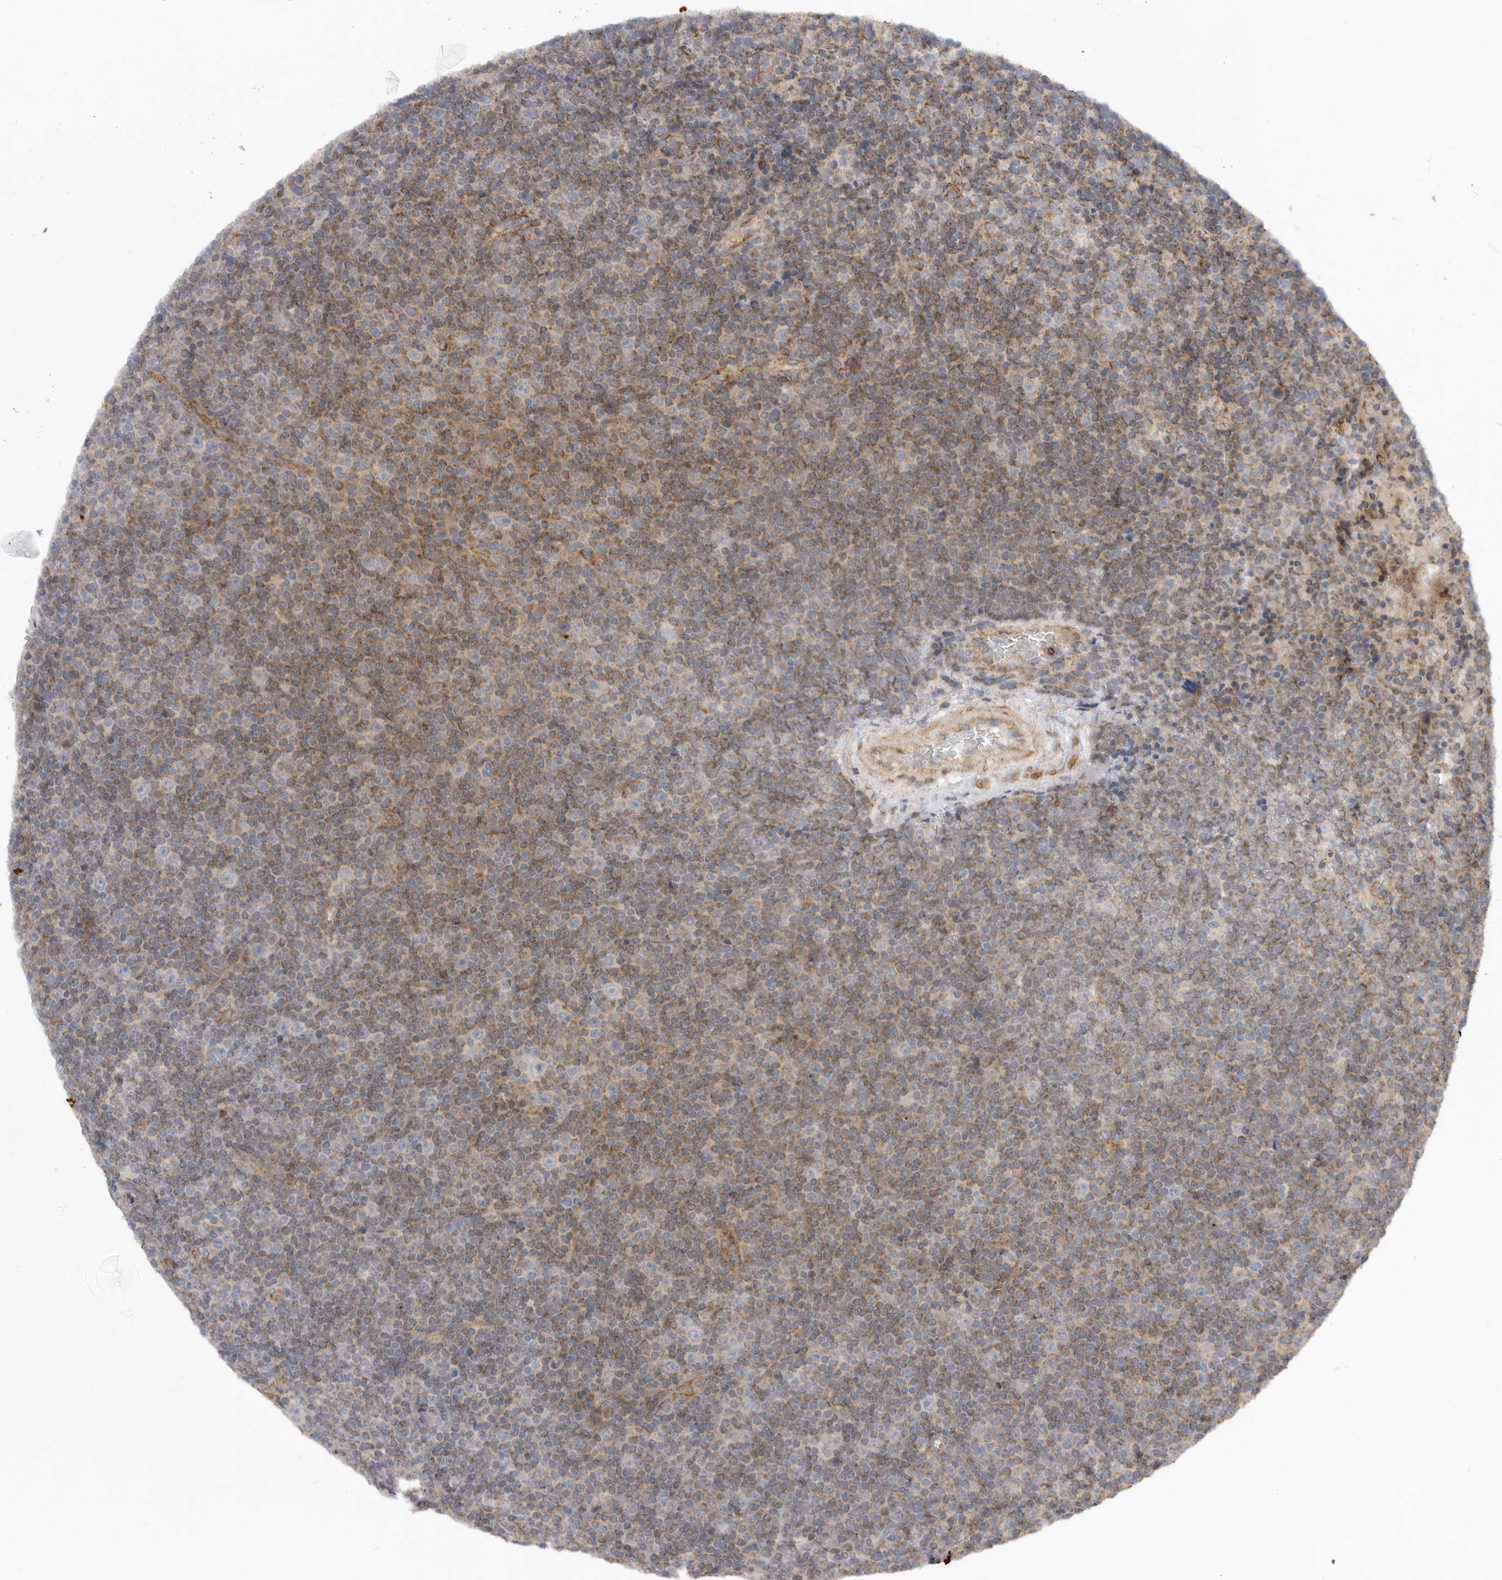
{"staining": {"intensity": "moderate", "quantity": "25%-75%", "location": "cytoplasmic/membranous"}, "tissue": "lymphoma", "cell_type": "Tumor cells", "image_type": "cancer", "snomed": [{"axis": "morphology", "description": "Malignant lymphoma, non-Hodgkin's type, Low grade"}, {"axis": "topography", "description": "Lymph node"}], "caption": "Immunohistochemistry of lymphoma exhibits medium levels of moderate cytoplasmic/membranous expression in about 25%-75% of tumor cells. The staining is performed using DAB (3,3'-diaminobenzidine) brown chromogen to label protein expression. The nuclei are counter-stained blue using hematoxylin.", "gene": "MTFR1L", "patient": {"sex": "female", "age": 67}}